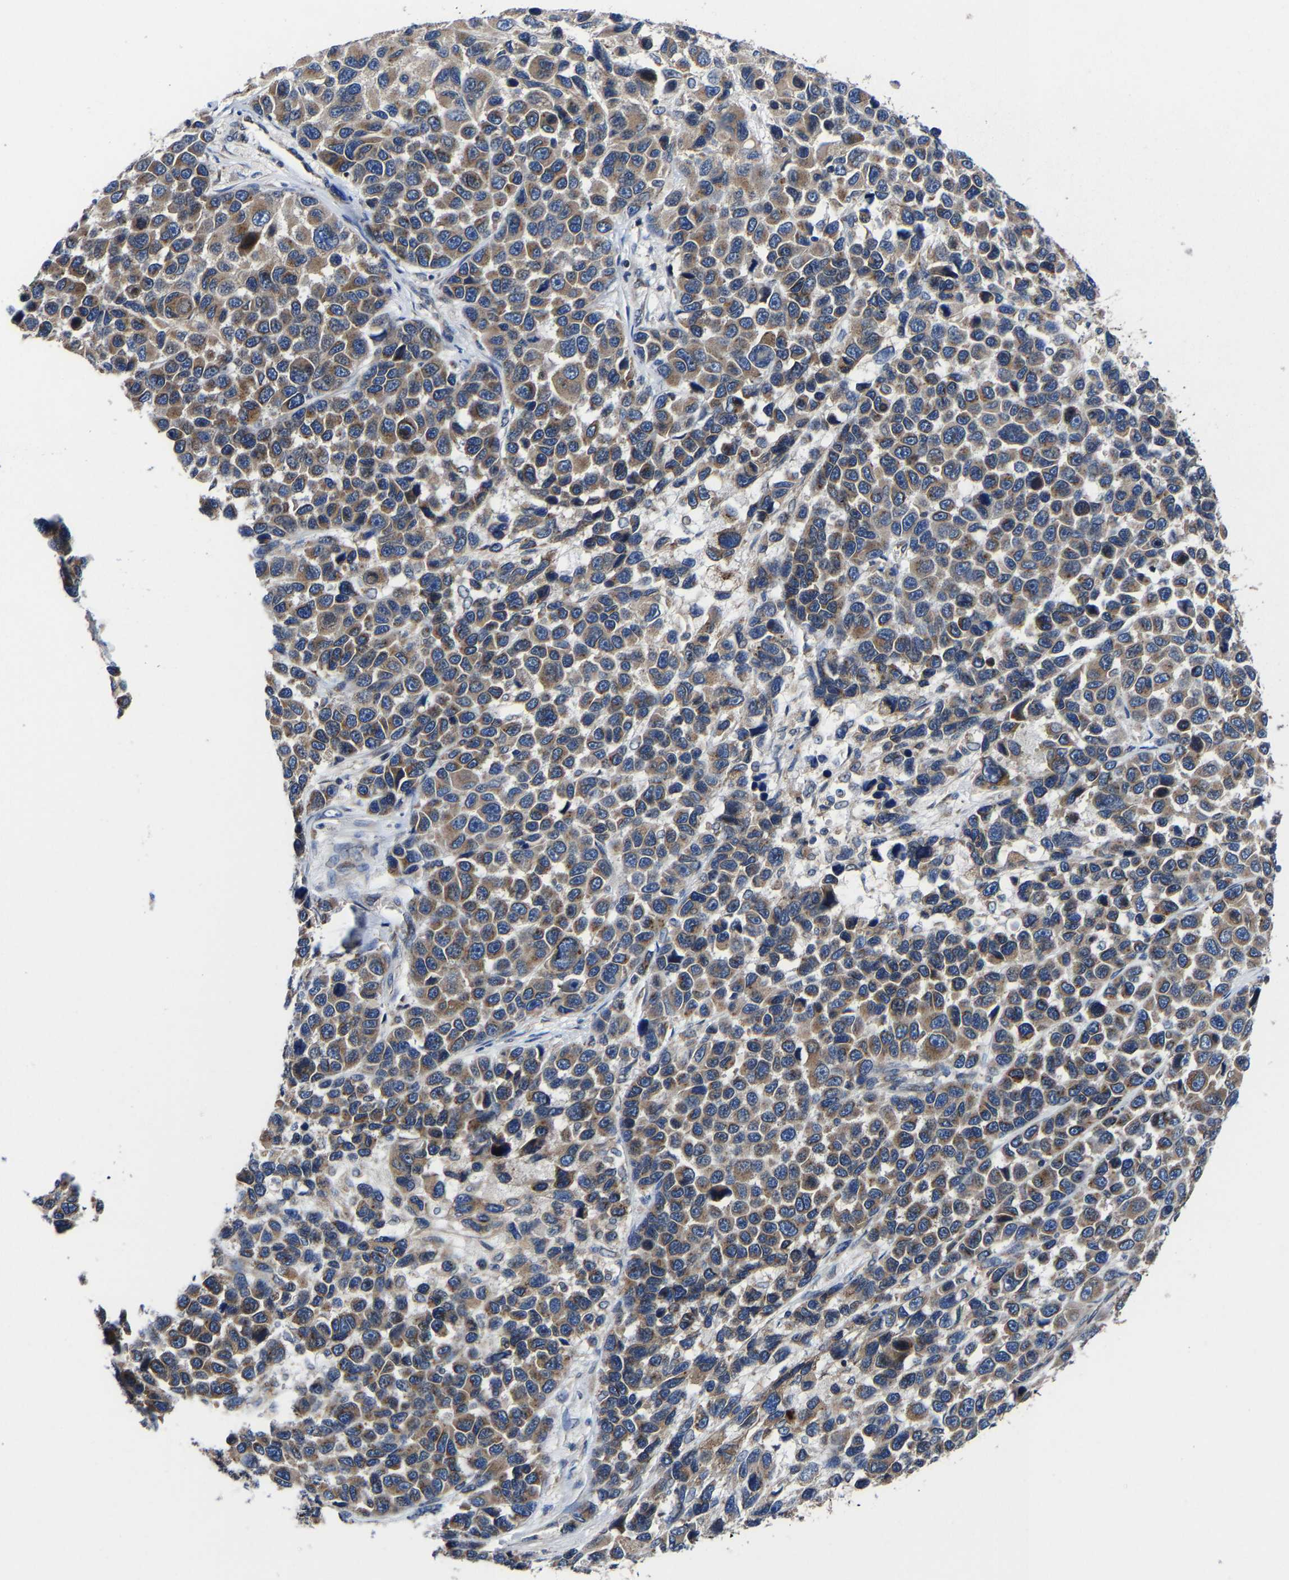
{"staining": {"intensity": "moderate", "quantity": ">75%", "location": "cytoplasmic/membranous"}, "tissue": "melanoma", "cell_type": "Tumor cells", "image_type": "cancer", "snomed": [{"axis": "morphology", "description": "Malignant melanoma, NOS"}, {"axis": "topography", "description": "Skin"}], "caption": "The micrograph reveals staining of melanoma, revealing moderate cytoplasmic/membranous protein expression (brown color) within tumor cells.", "gene": "EBAG9", "patient": {"sex": "male", "age": 53}}